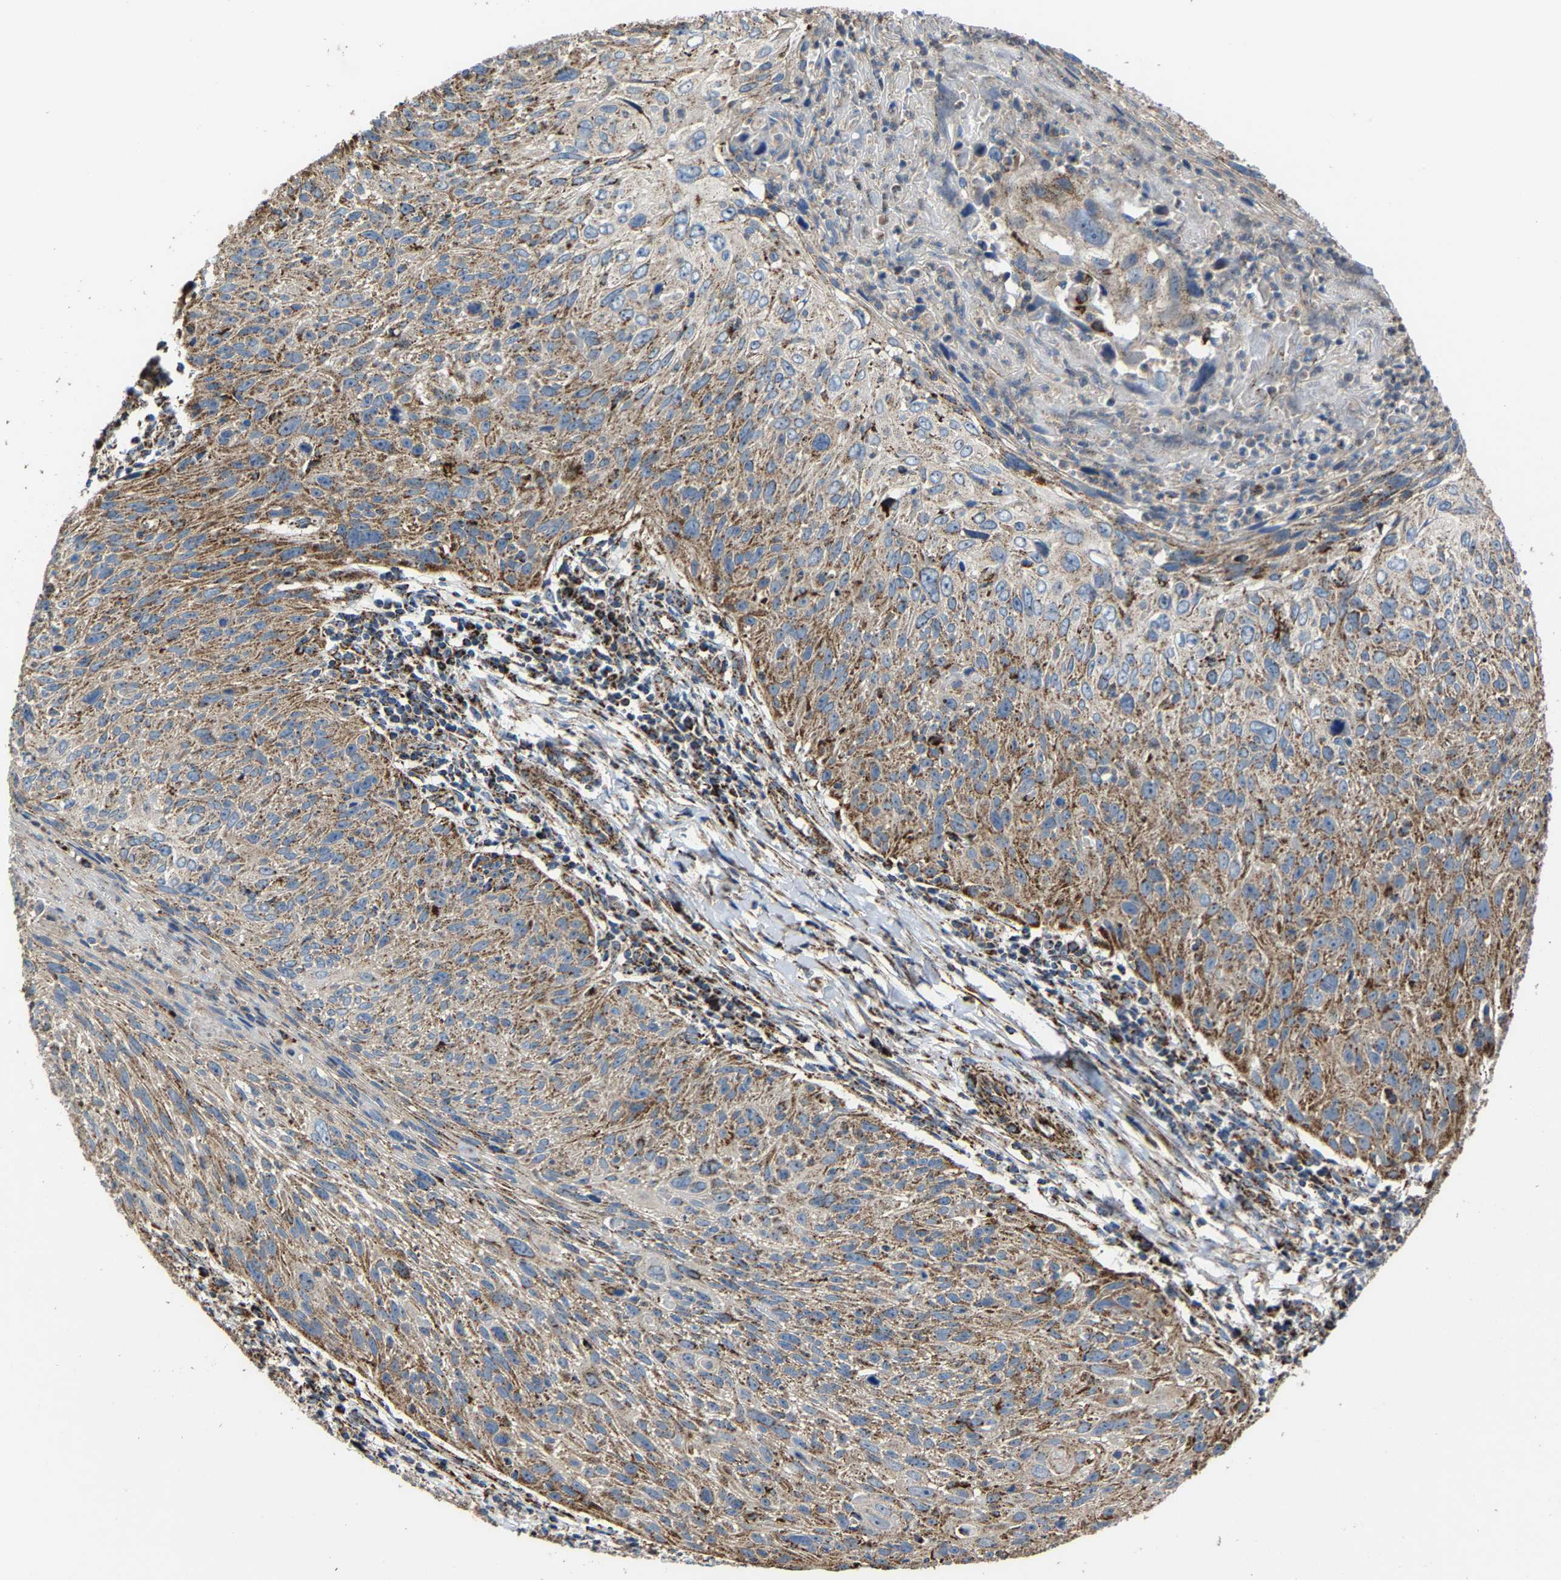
{"staining": {"intensity": "moderate", "quantity": ">75%", "location": "cytoplasmic/membranous"}, "tissue": "cervical cancer", "cell_type": "Tumor cells", "image_type": "cancer", "snomed": [{"axis": "morphology", "description": "Squamous cell carcinoma, NOS"}, {"axis": "topography", "description": "Cervix"}], "caption": "Immunohistochemical staining of cervical cancer displays moderate cytoplasmic/membranous protein expression in about >75% of tumor cells. (Stains: DAB in brown, nuclei in blue, Microscopy: brightfield microscopy at high magnification).", "gene": "NDUFV3", "patient": {"sex": "female", "age": 51}}